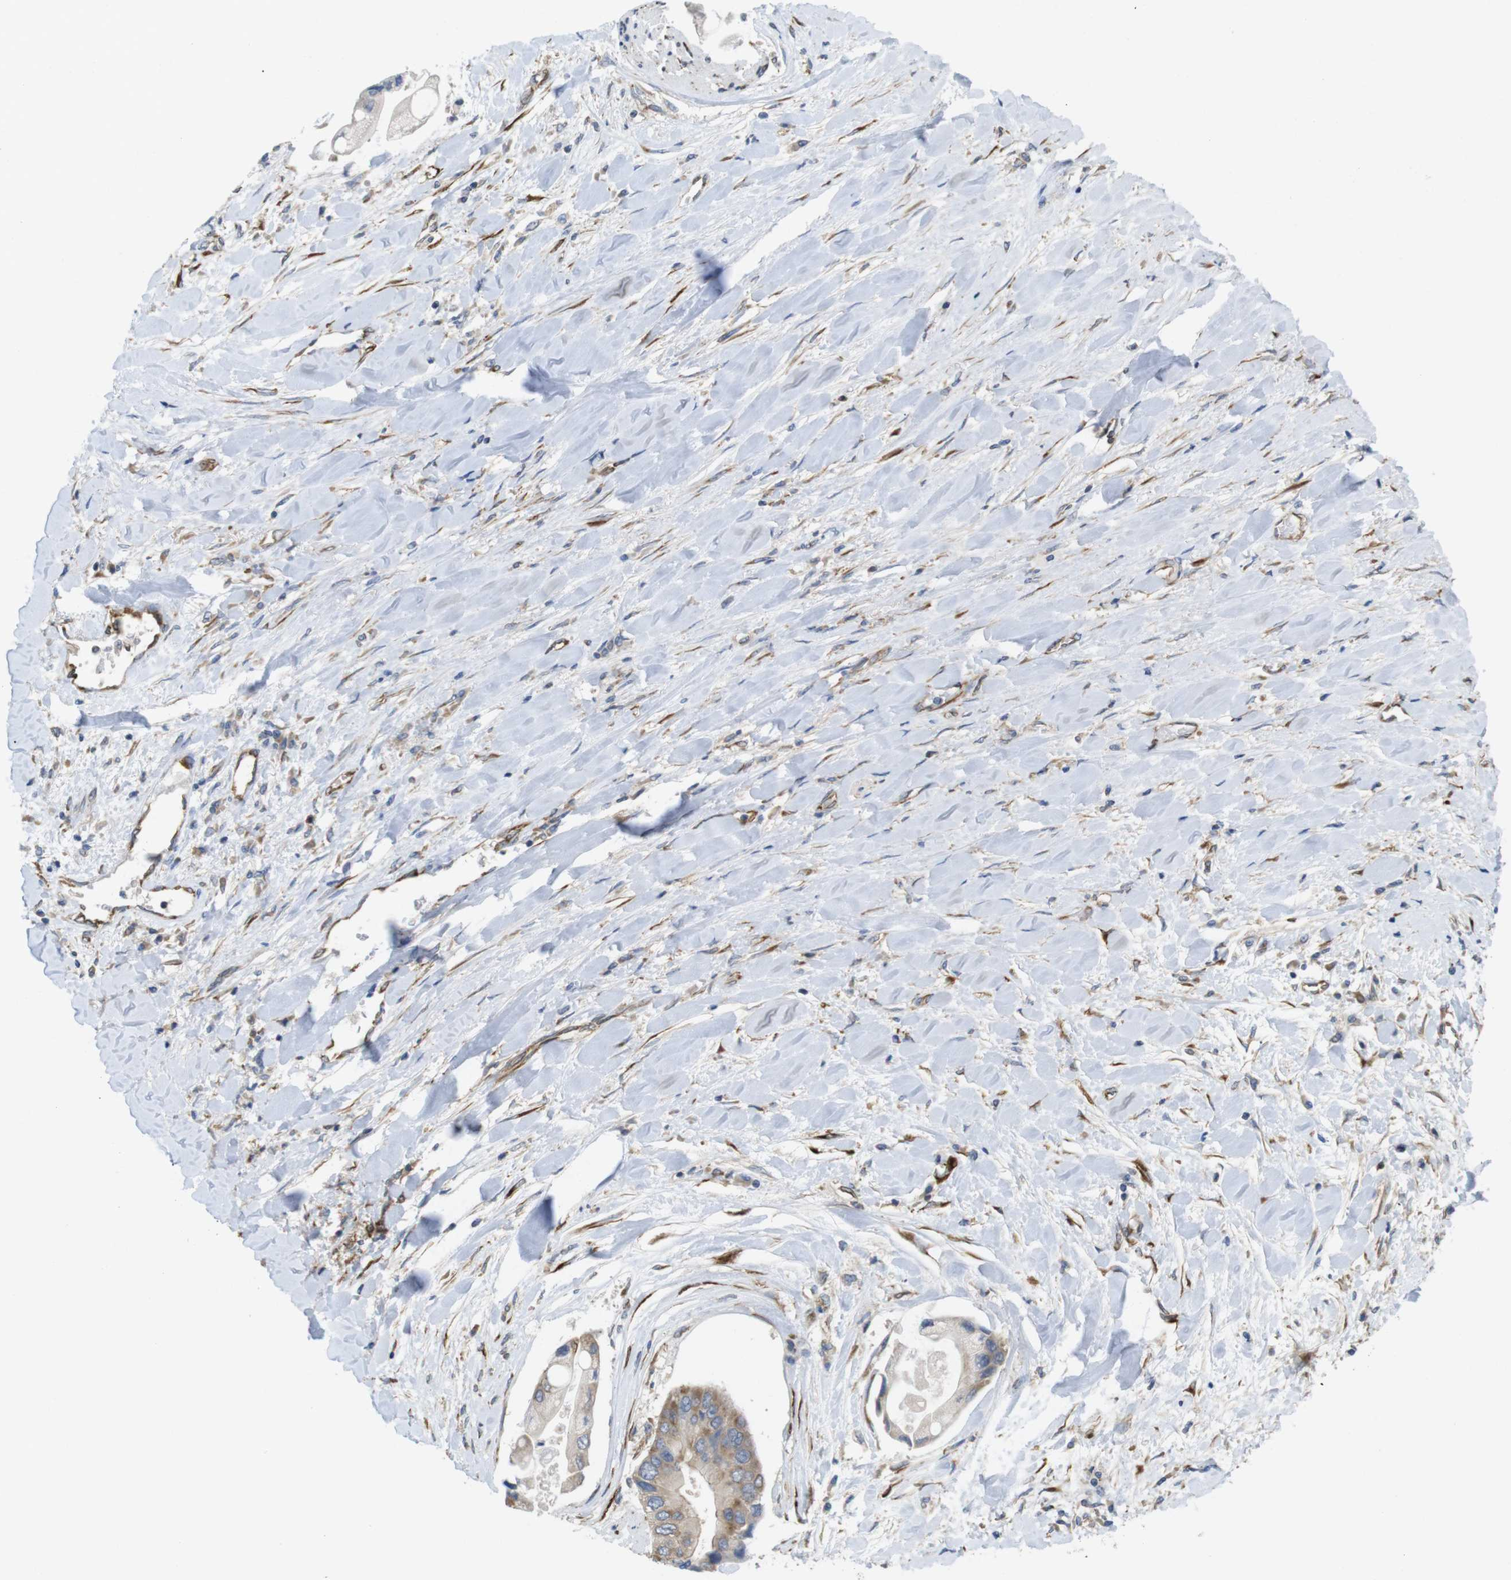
{"staining": {"intensity": "moderate", "quantity": "<25%", "location": "cytoplasmic/membranous"}, "tissue": "liver cancer", "cell_type": "Tumor cells", "image_type": "cancer", "snomed": [{"axis": "morphology", "description": "Cholangiocarcinoma"}, {"axis": "topography", "description": "Liver"}], "caption": "This photomicrograph demonstrates immunohistochemistry (IHC) staining of liver cancer, with low moderate cytoplasmic/membranous staining in about <25% of tumor cells.", "gene": "PCNX2", "patient": {"sex": "male", "age": 50}}